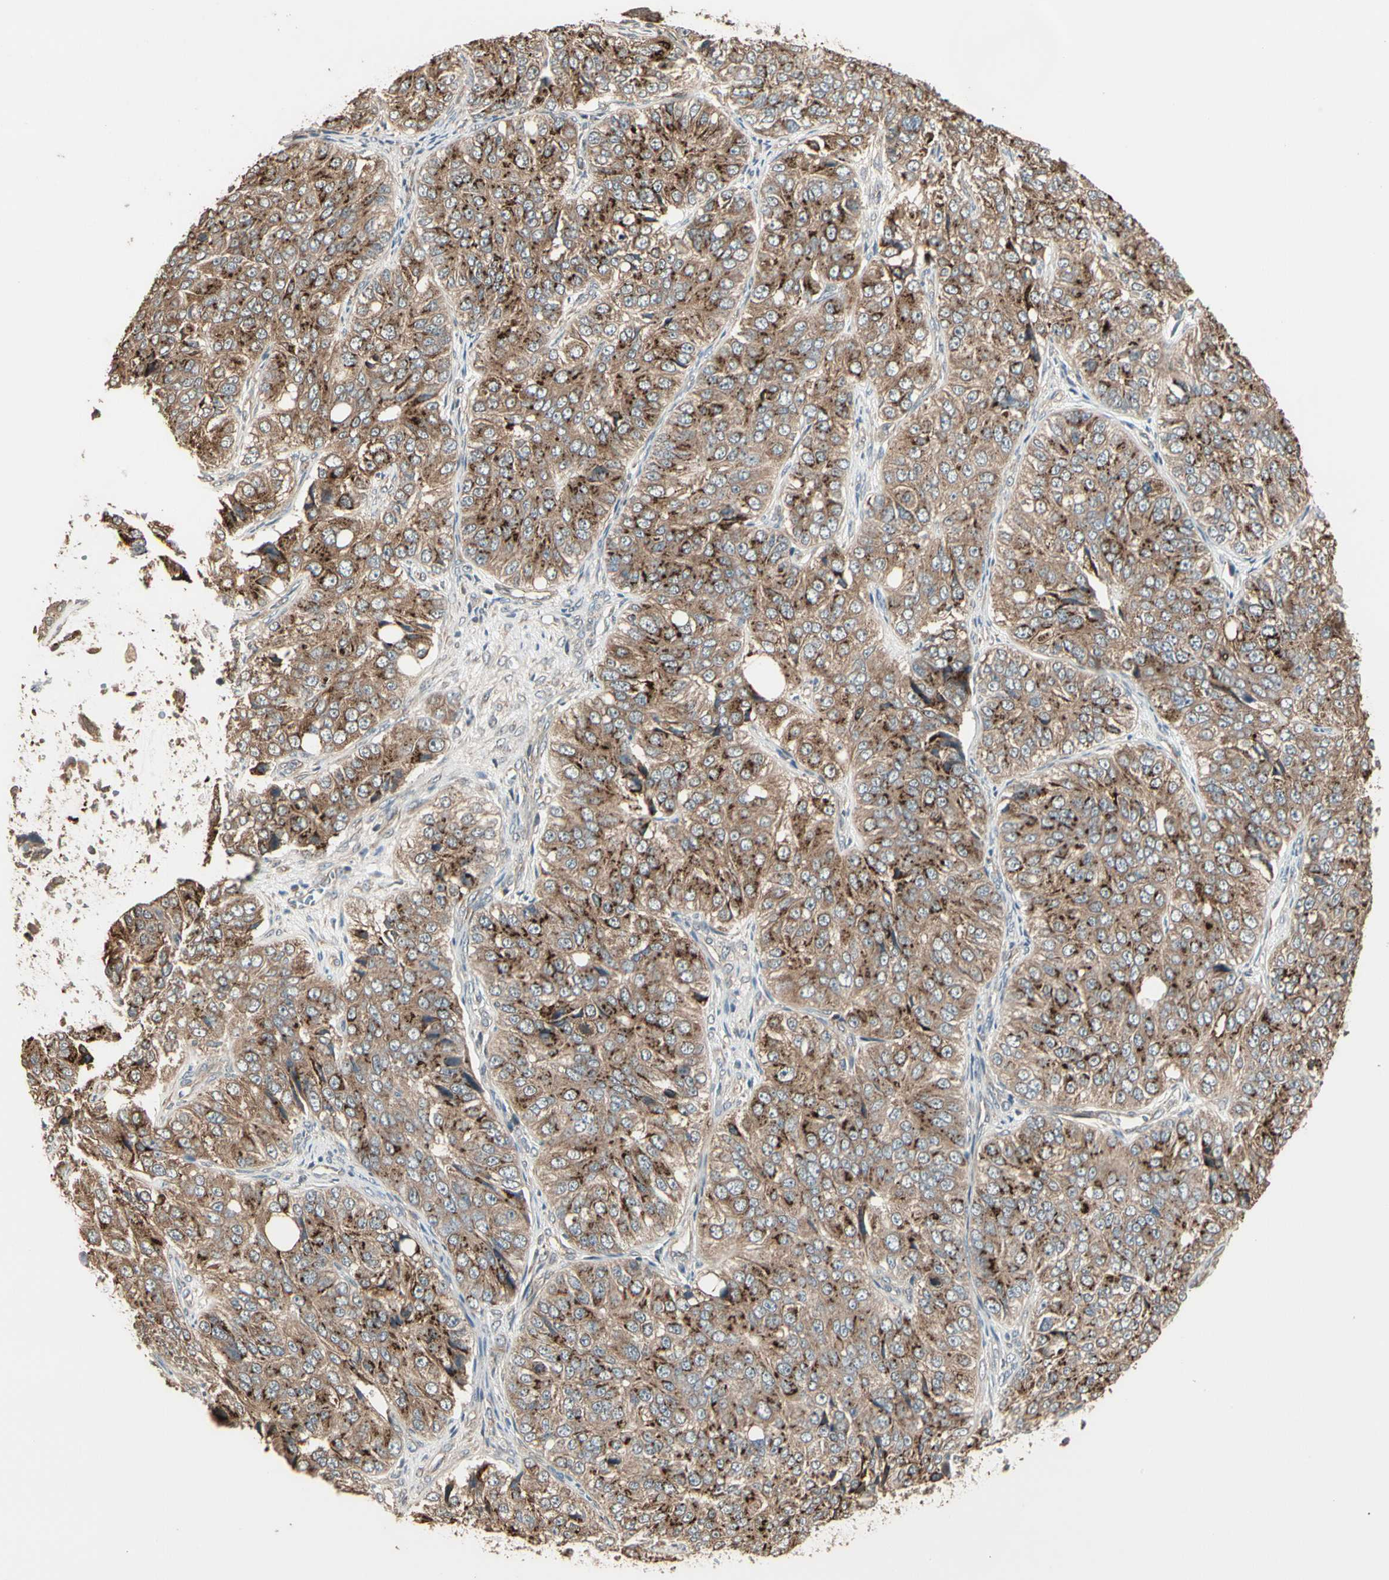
{"staining": {"intensity": "strong", "quantity": ">75%", "location": "cytoplasmic/membranous"}, "tissue": "ovarian cancer", "cell_type": "Tumor cells", "image_type": "cancer", "snomed": [{"axis": "morphology", "description": "Carcinoma, endometroid"}, {"axis": "topography", "description": "Ovary"}], "caption": "A photomicrograph of ovarian endometroid carcinoma stained for a protein exhibits strong cytoplasmic/membranous brown staining in tumor cells. Using DAB (brown) and hematoxylin (blue) stains, captured at high magnification using brightfield microscopy.", "gene": "GALNT3", "patient": {"sex": "female", "age": 51}}